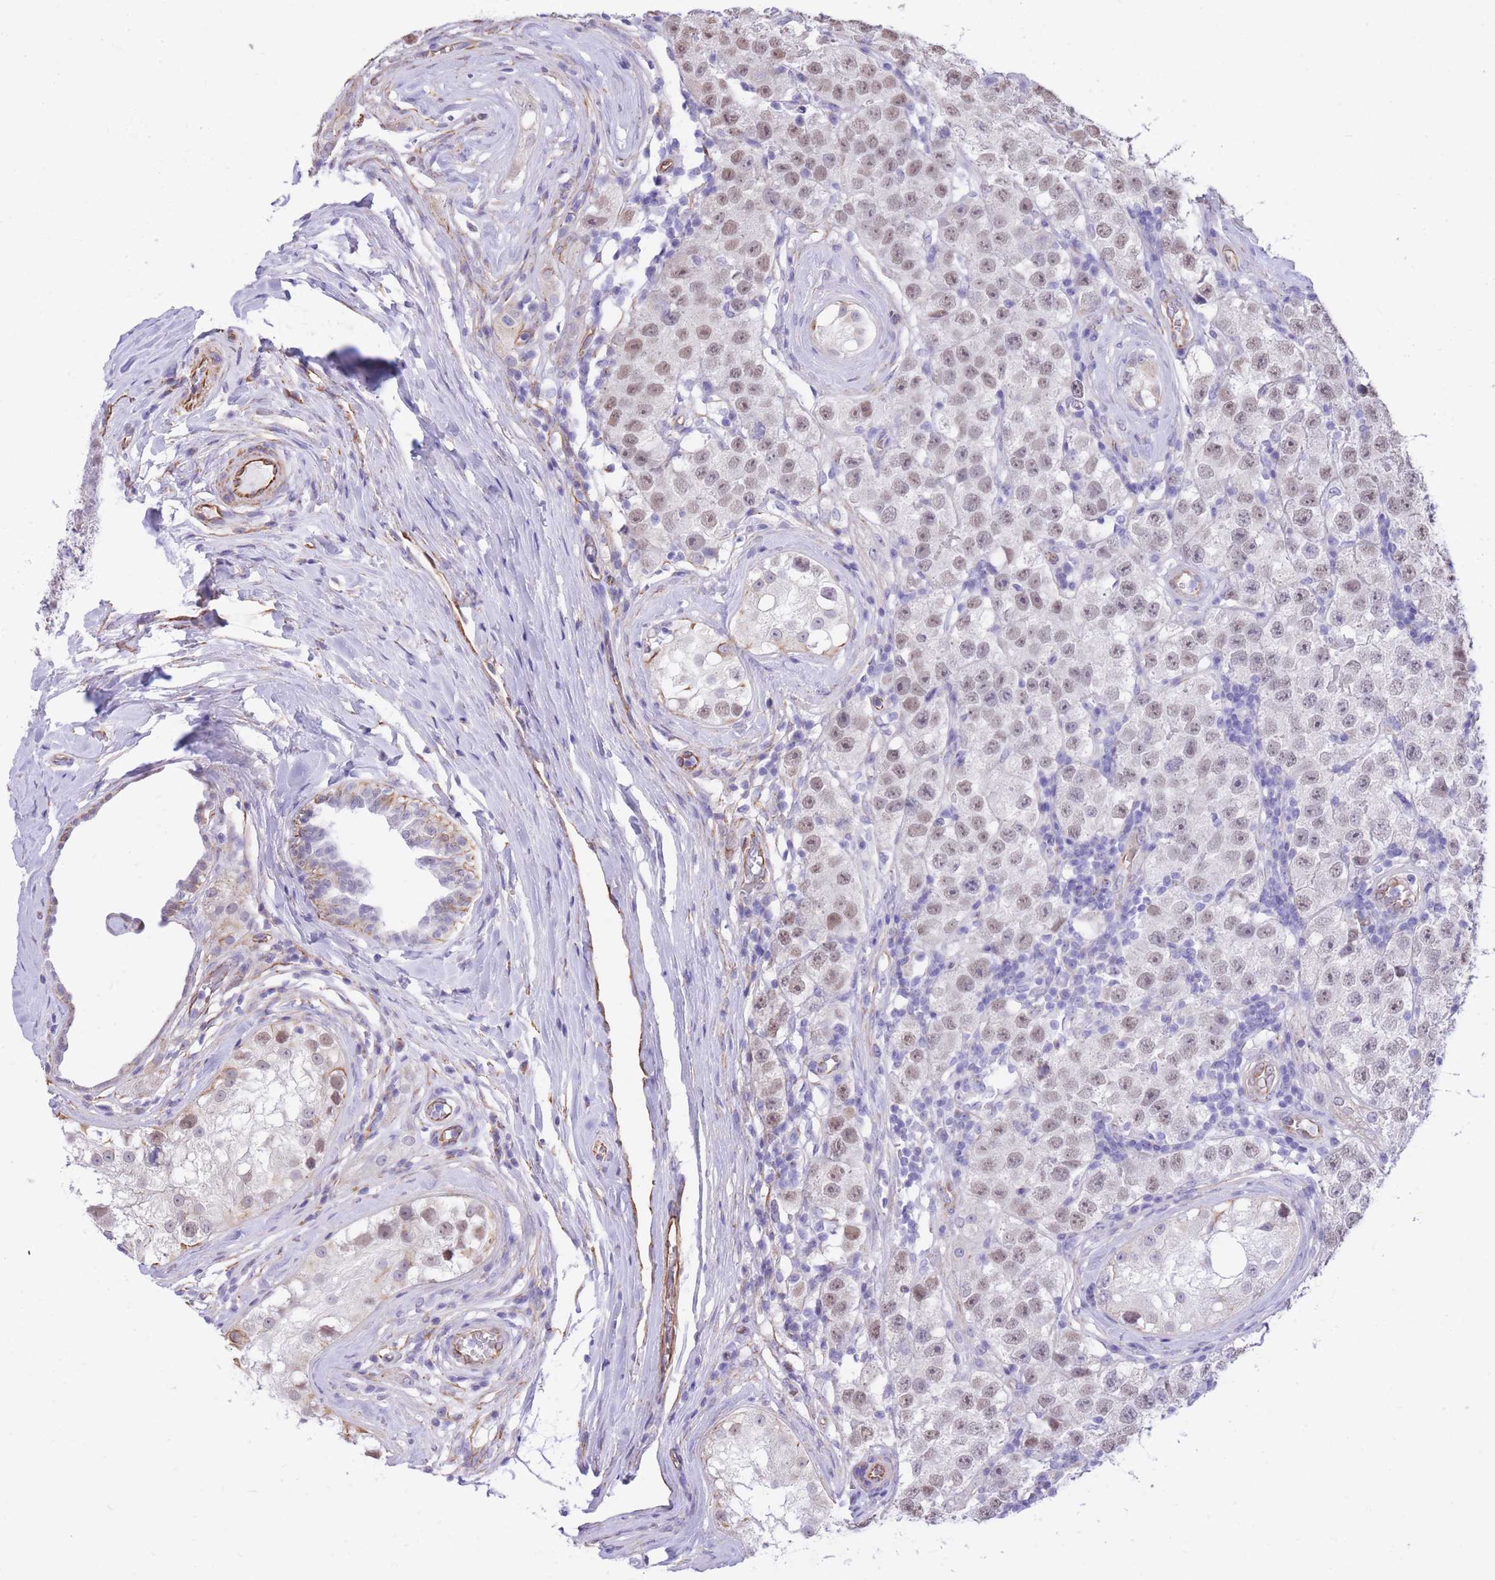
{"staining": {"intensity": "weak", "quantity": ">75%", "location": "nuclear"}, "tissue": "testis cancer", "cell_type": "Tumor cells", "image_type": "cancer", "snomed": [{"axis": "morphology", "description": "Seminoma, NOS"}, {"axis": "topography", "description": "Testis"}], "caption": "Seminoma (testis) stained with a brown dye reveals weak nuclear positive positivity in approximately >75% of tumor cells.", "gene": "PSG8", "patient": {"sex": "male", "age": 34}}